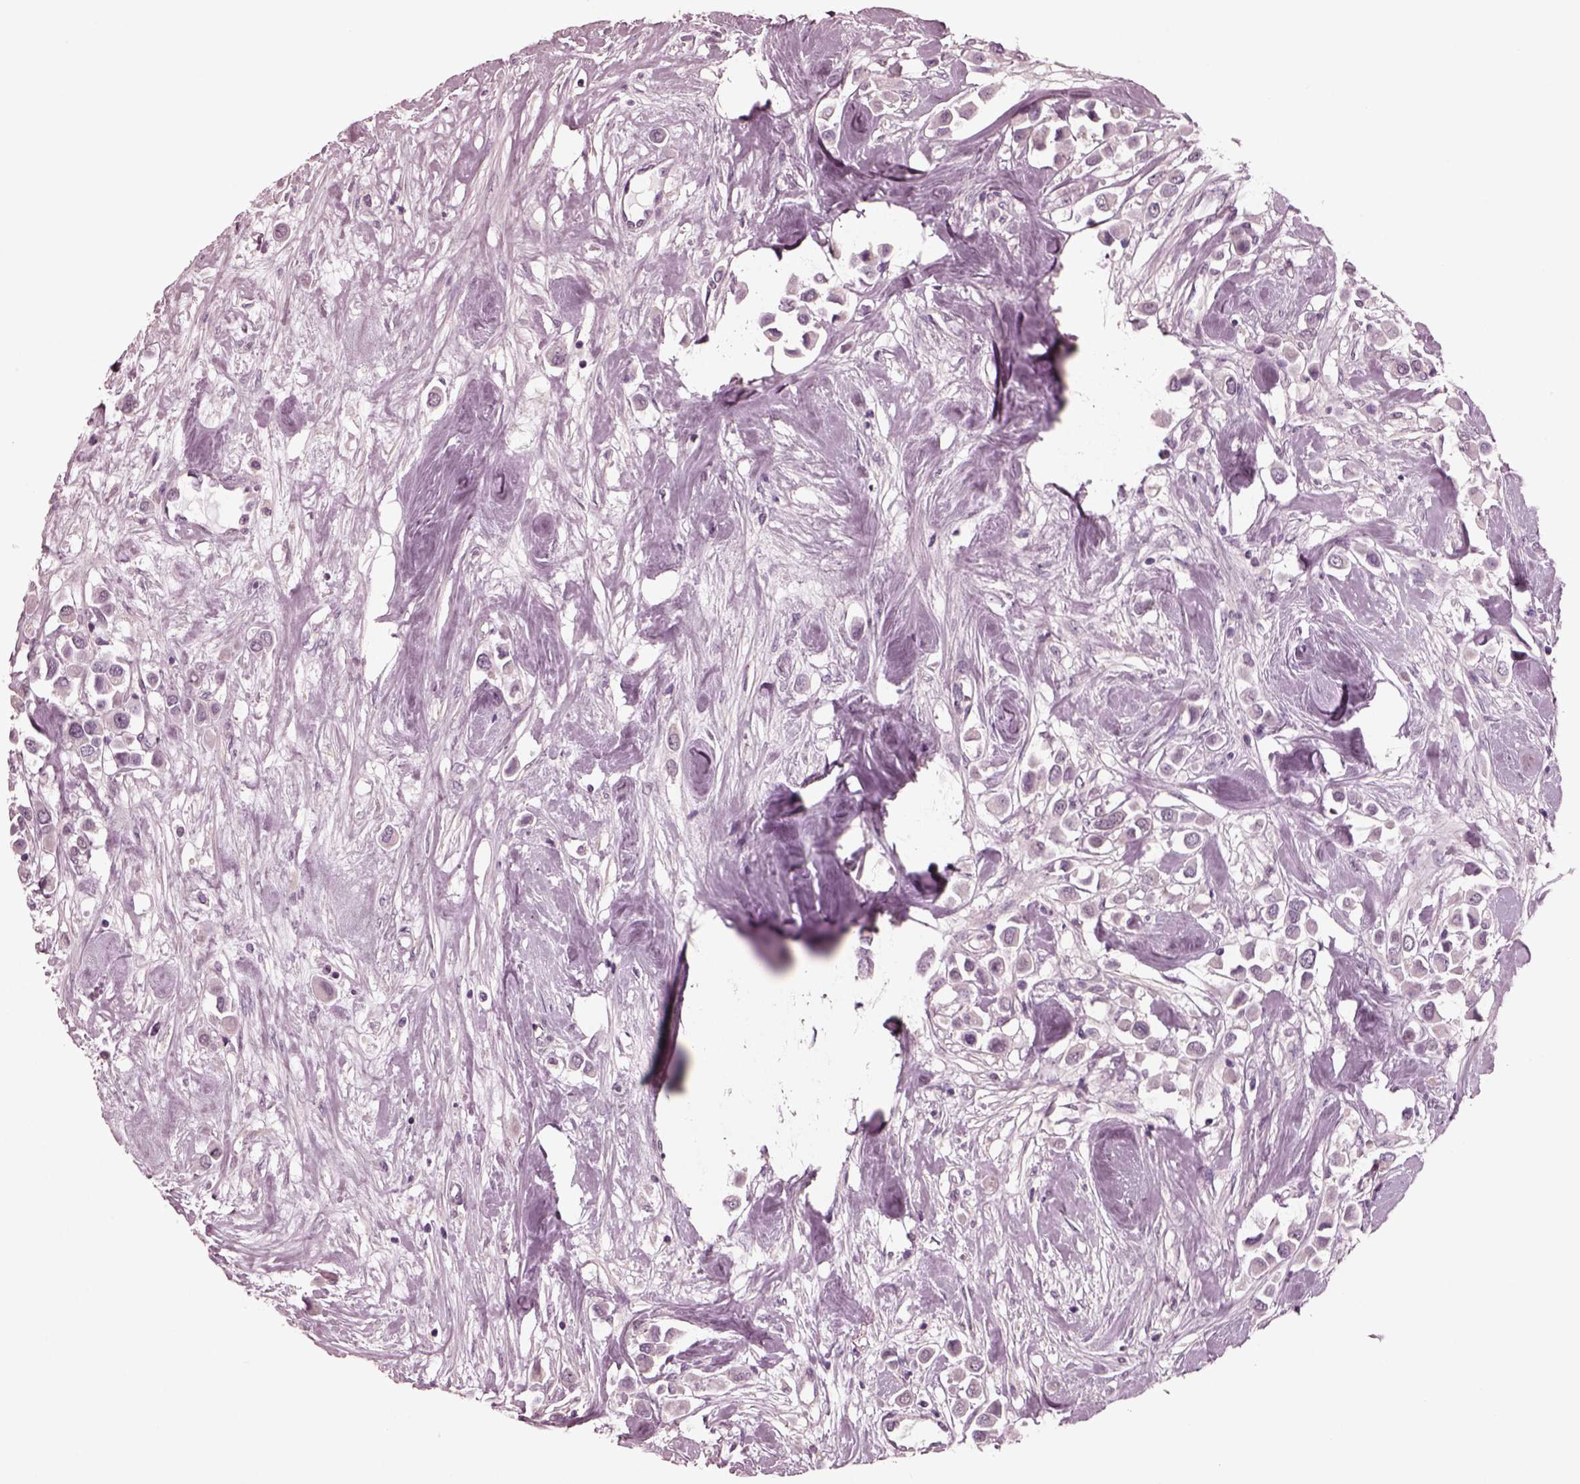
{"staining": {"intensity": "negative", "quantity": "none", "location": "none"}, "tissue": "breast cancer", "cell_type": "Tumor cells", "image_type": "cancer", "snomed": [{"axis": "morphology", "description": "Duct carcinoma"}, {"axis": "topography", "description": "Breast"}], "caption": "Breast intraductal carcinoma was stained to show a protein in brown. There is no significant staining in tumor cells.", "gene": "YY2", "patient": {"sex": "female", "age": 61}}